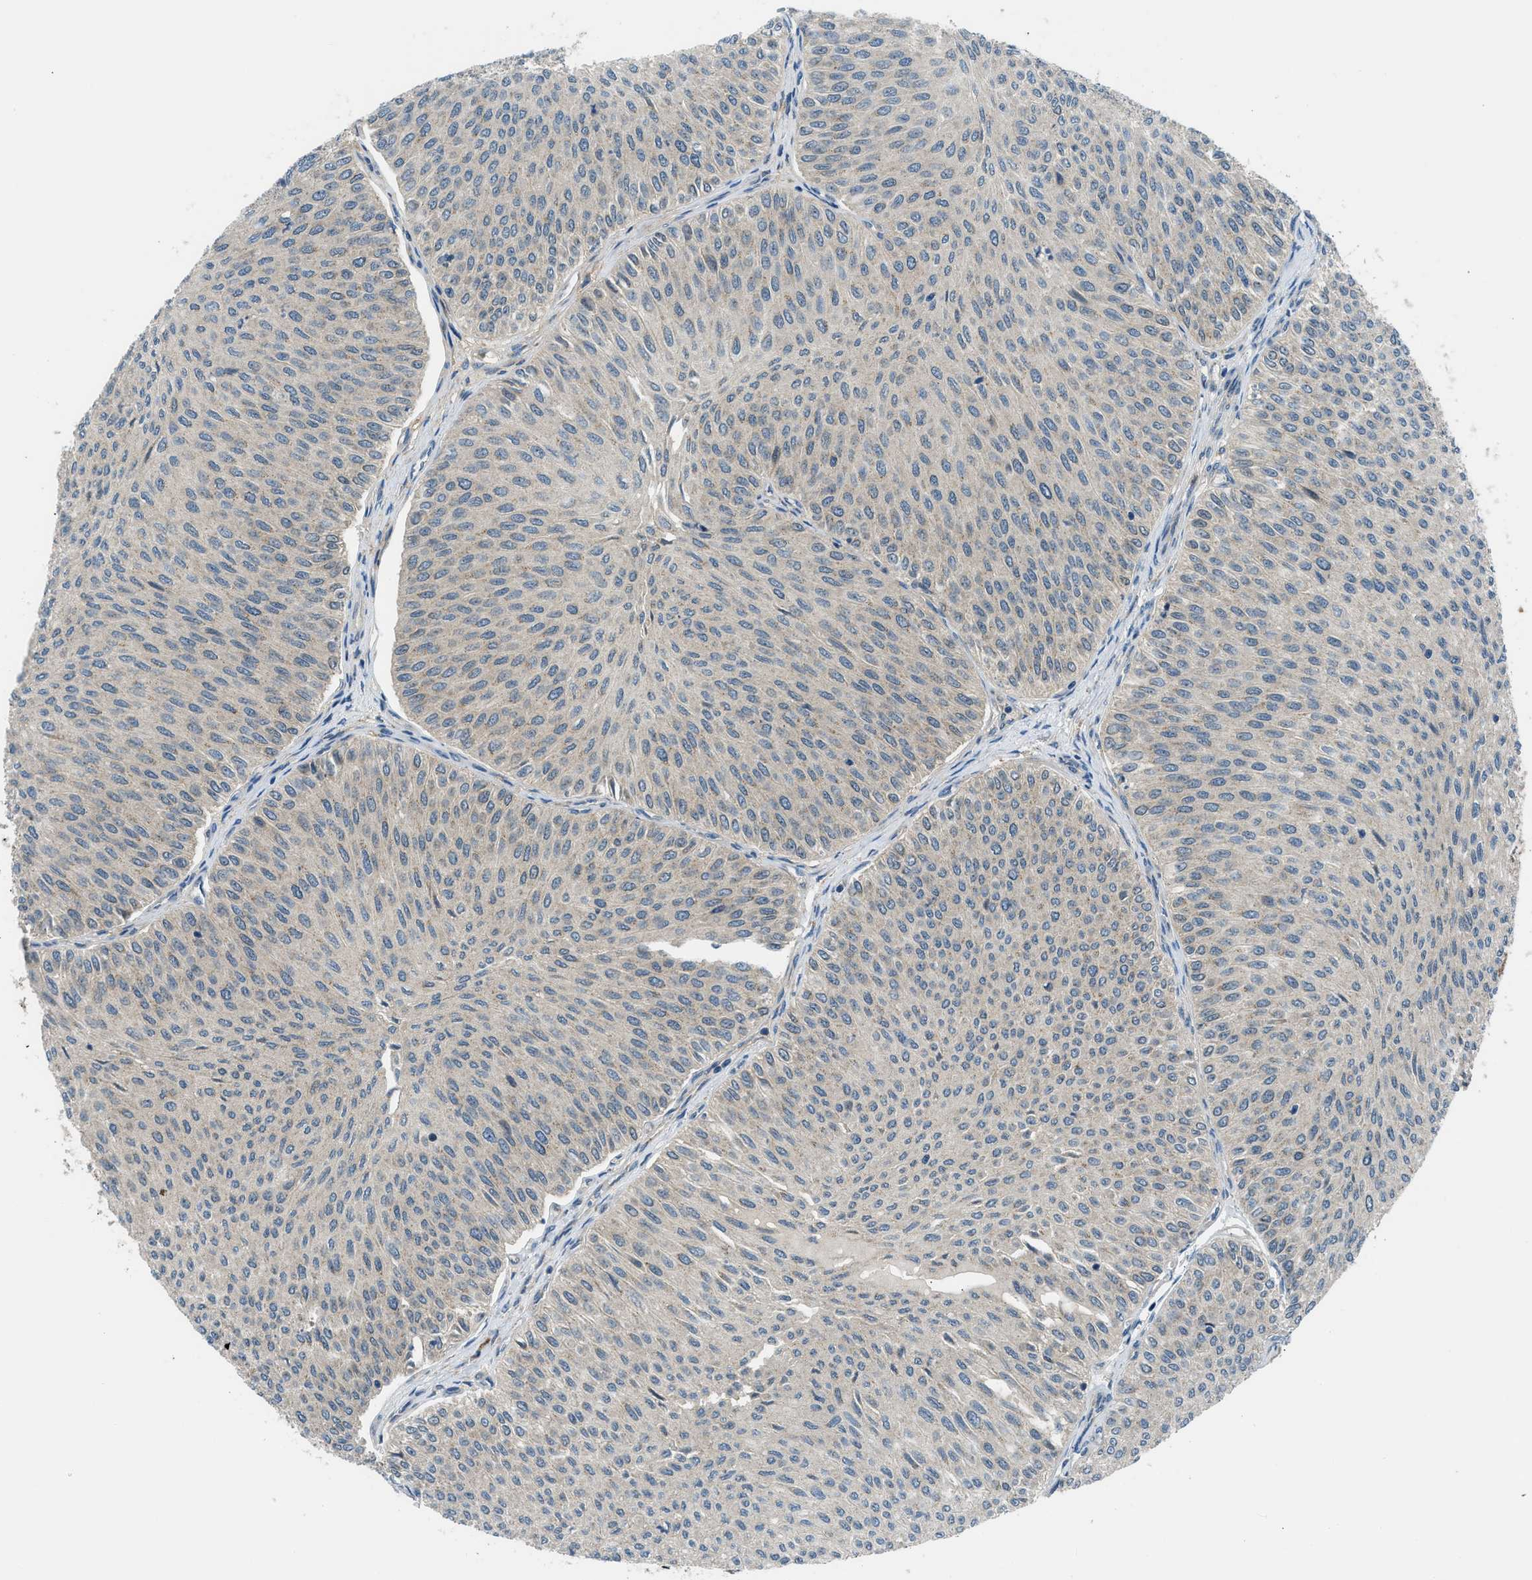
{"staining": {"intensity": "negative", "quantity": "none", "location": "none"}, "tissue": "urothelial cancer", "cell_type": "Tumor cells", "image_type": "cancer", "snomed": [{"axis": "morphology", "description": "Urothelial carcinoma, Low grade"}, {"axis": "topography", "description": "Urinary bladder"}], "caption": "A photomicrograph of urothelial carcinoma (low-grade) stained for a protein shows no brown staining in tumor cells. (Immunohistochemistry, brightfield microscopy, high magnification).", "gene": "EDARADD", "patient": {"sex": "male", "age": 78}}